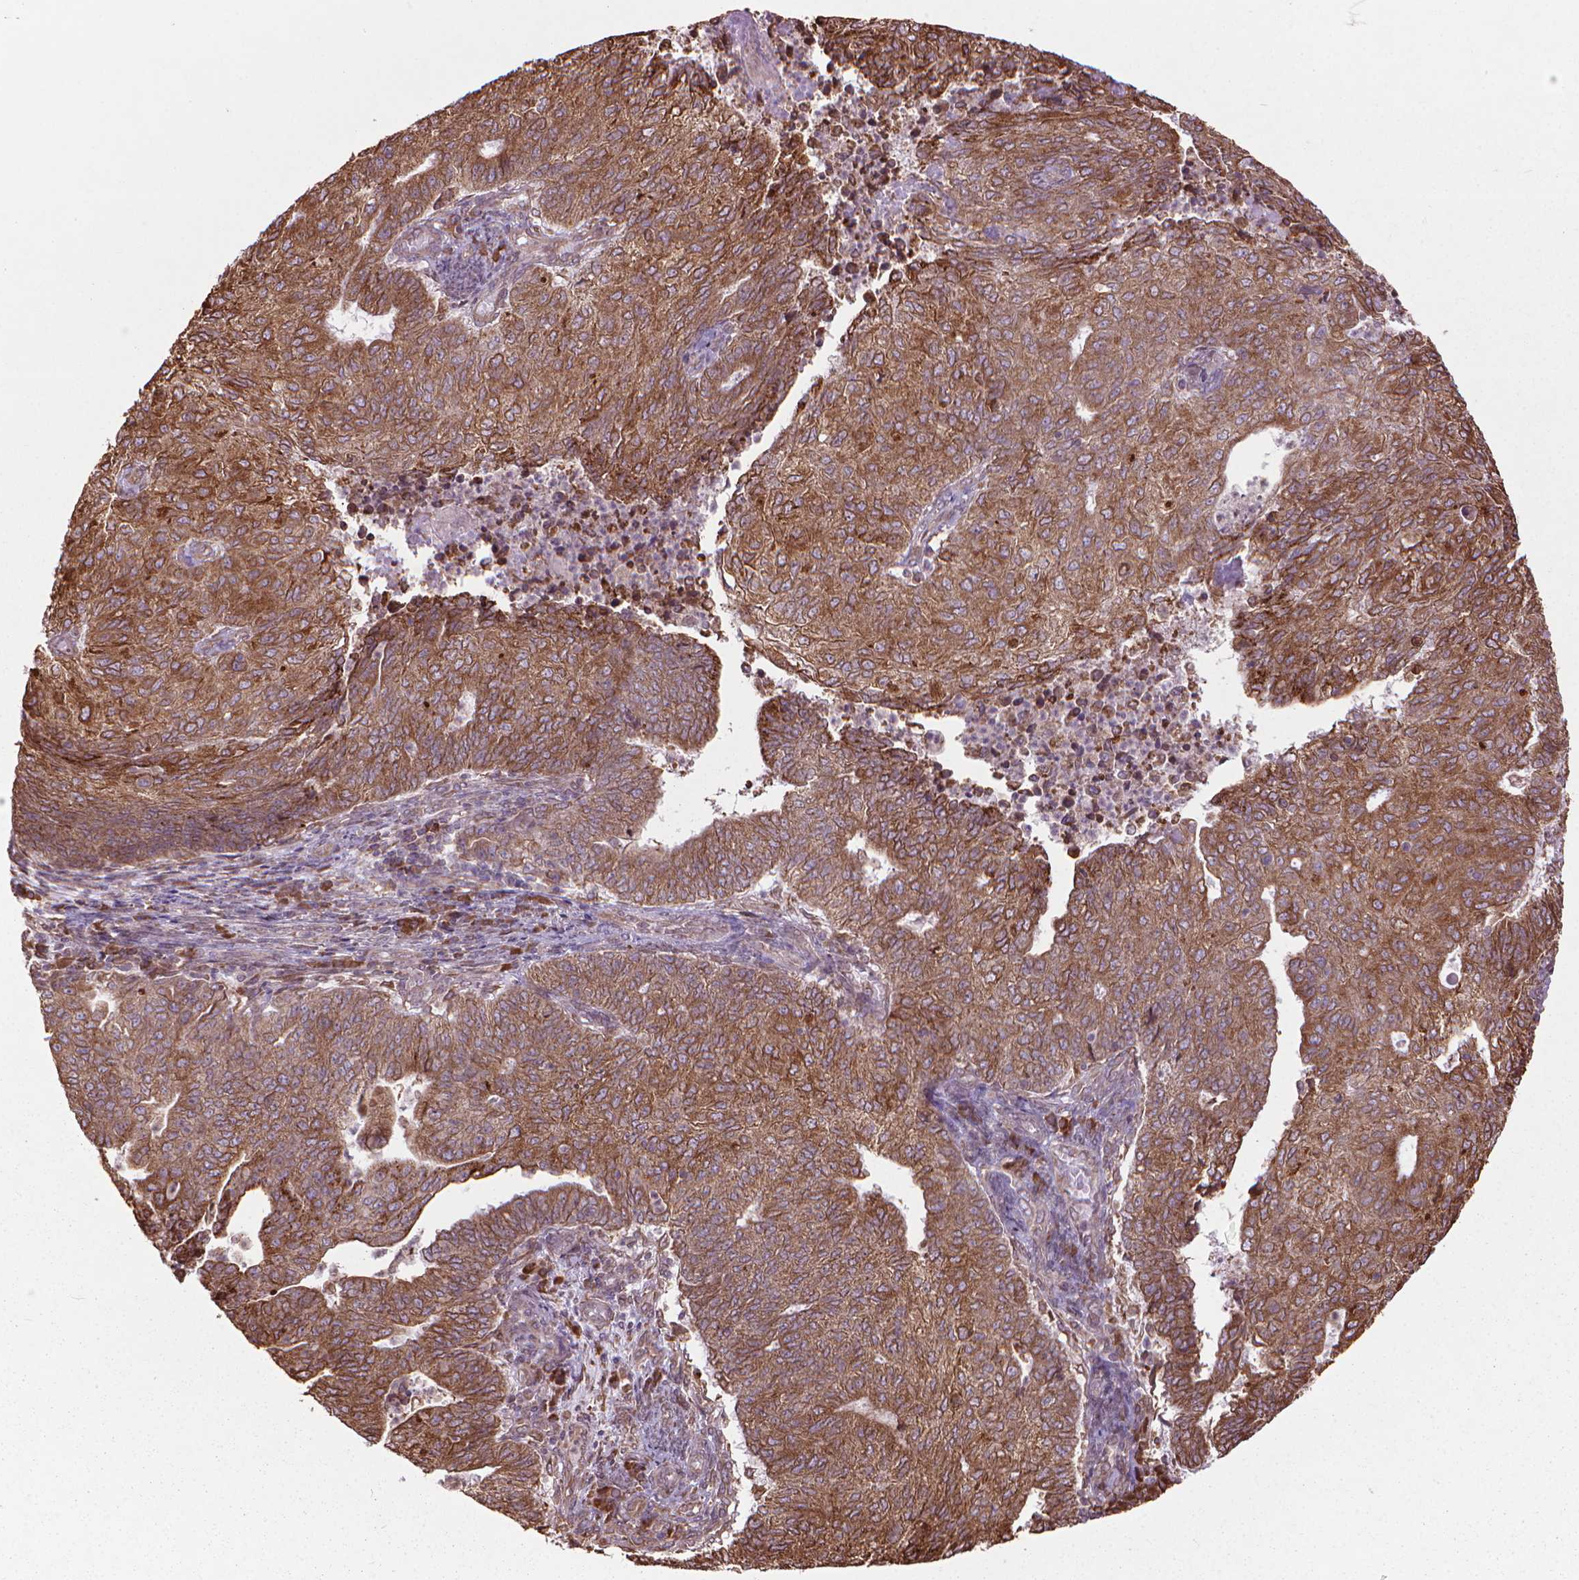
{"staining": {"intensity": "moderate", "quantity": ">75%", "location": "cytoplasmic/membranous"}, "tissue": "endometrial cancer", "cell_type": "Tumor cells", "image_type": "cancer", "snomed": [{"axis": "morphology", "description": "Adenocarcinoma, NOS"}, {"axis": "topography", "description": "Endometrium"}], "caption": "Immunohistochemistry image of adenocarcinoma (endometrial) stained for a protein (brown), which demonstrates medium levels of moderate cytoplasmic/membranous staining in about >75% of tumor cells.", "gene": "GAS1", "patient": {"sex": "female", "age": 82}}